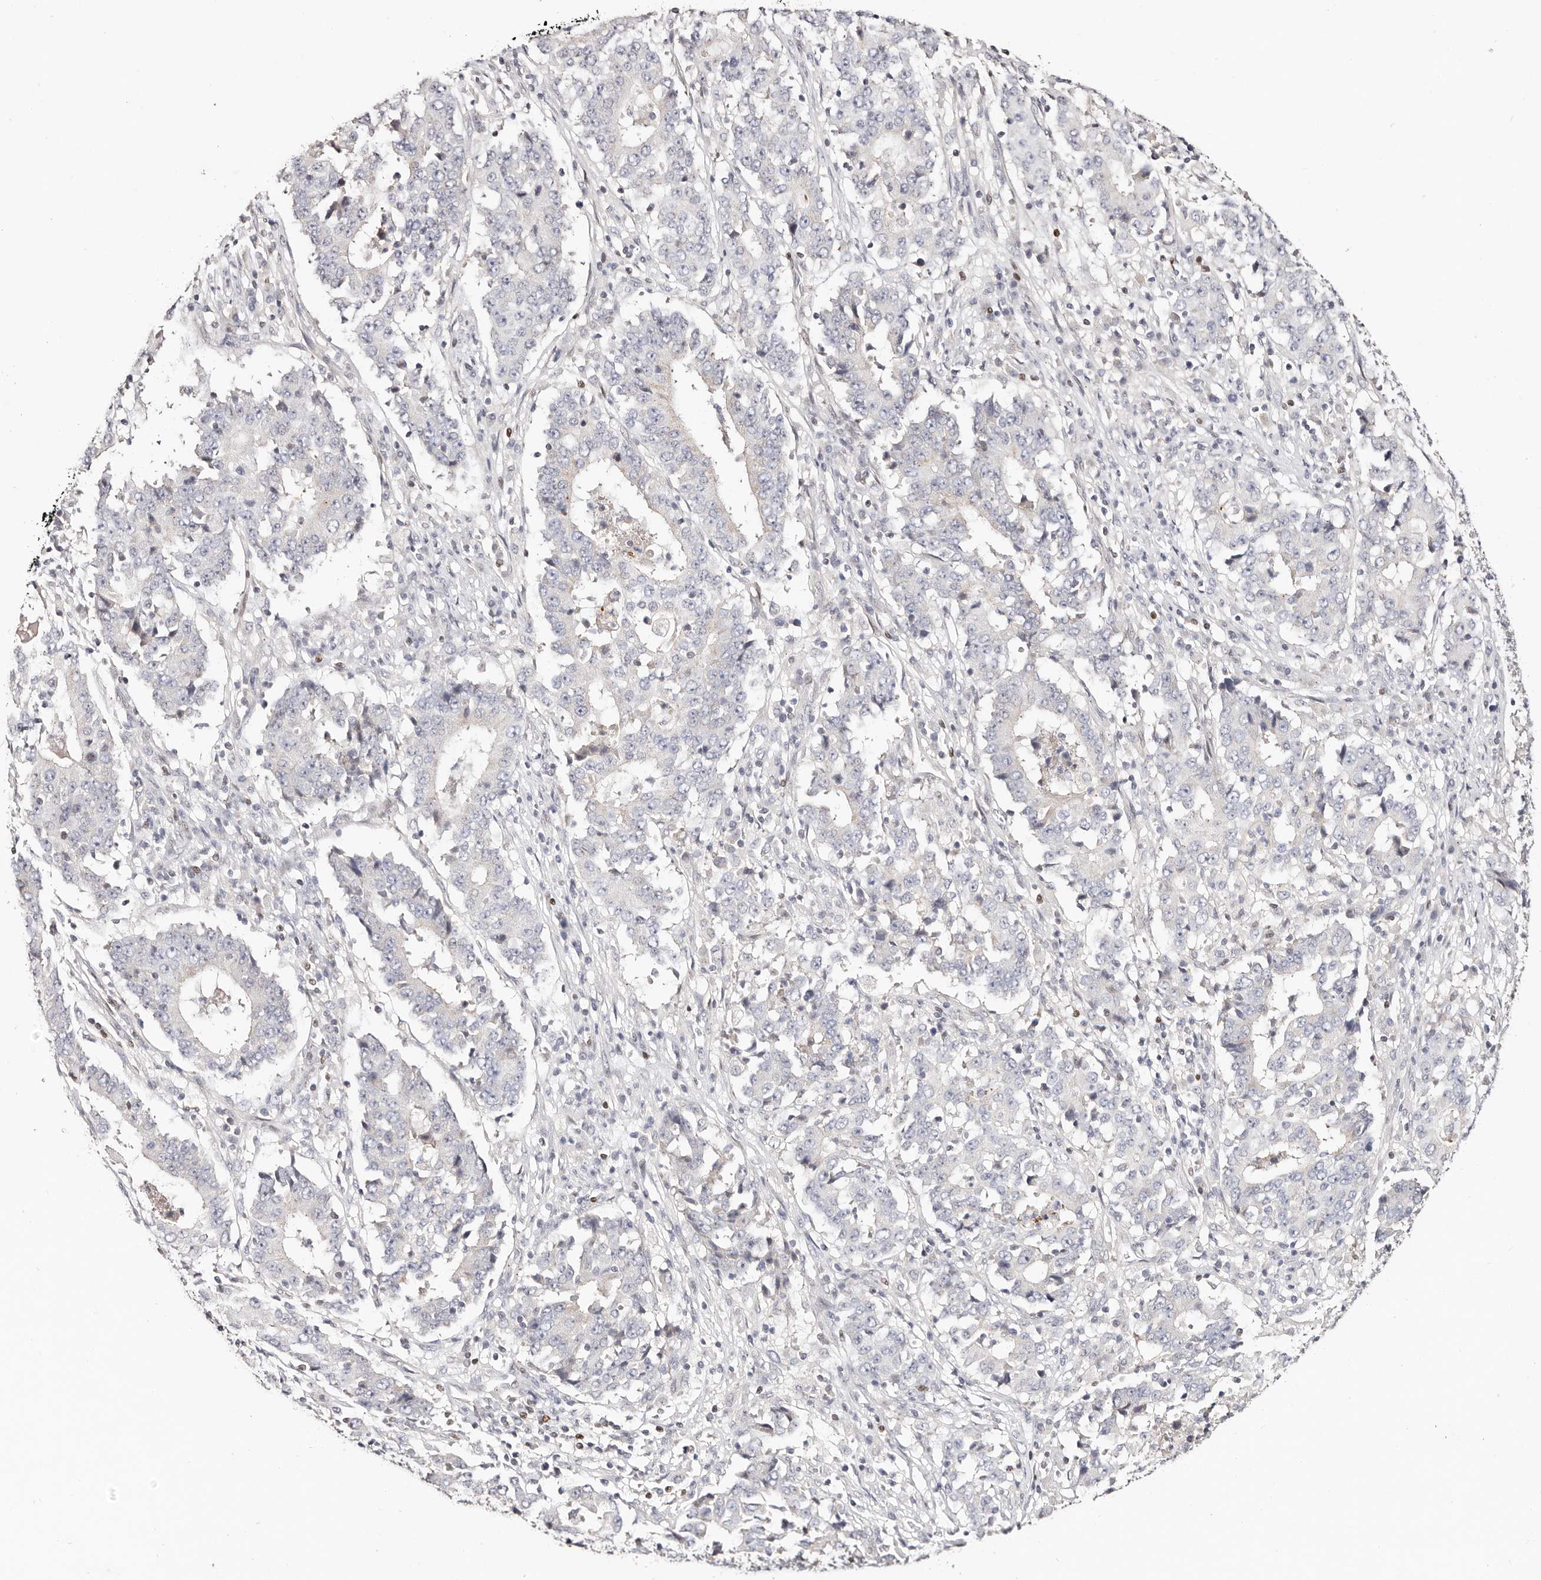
{"staining": {"intensity": "negative", "quantity": "none", "location": "none"}, "tissue": "stomach cancer", "cell_type": "Tumor cells", "image_type": "cancer", "snomed": [{"axis": "morphology", "description": "Adenocarcinoma, NOS"}, {"axis": "topography", "description": "Stomach"}], "caption": "Immunohistochemistry photomicrograph of stomach cancer stained for a protein (brown), which exhibits no positivity in tumor cells.", "gene": "IQGAP3", "patient": {"sex": "male", "age": 59}}